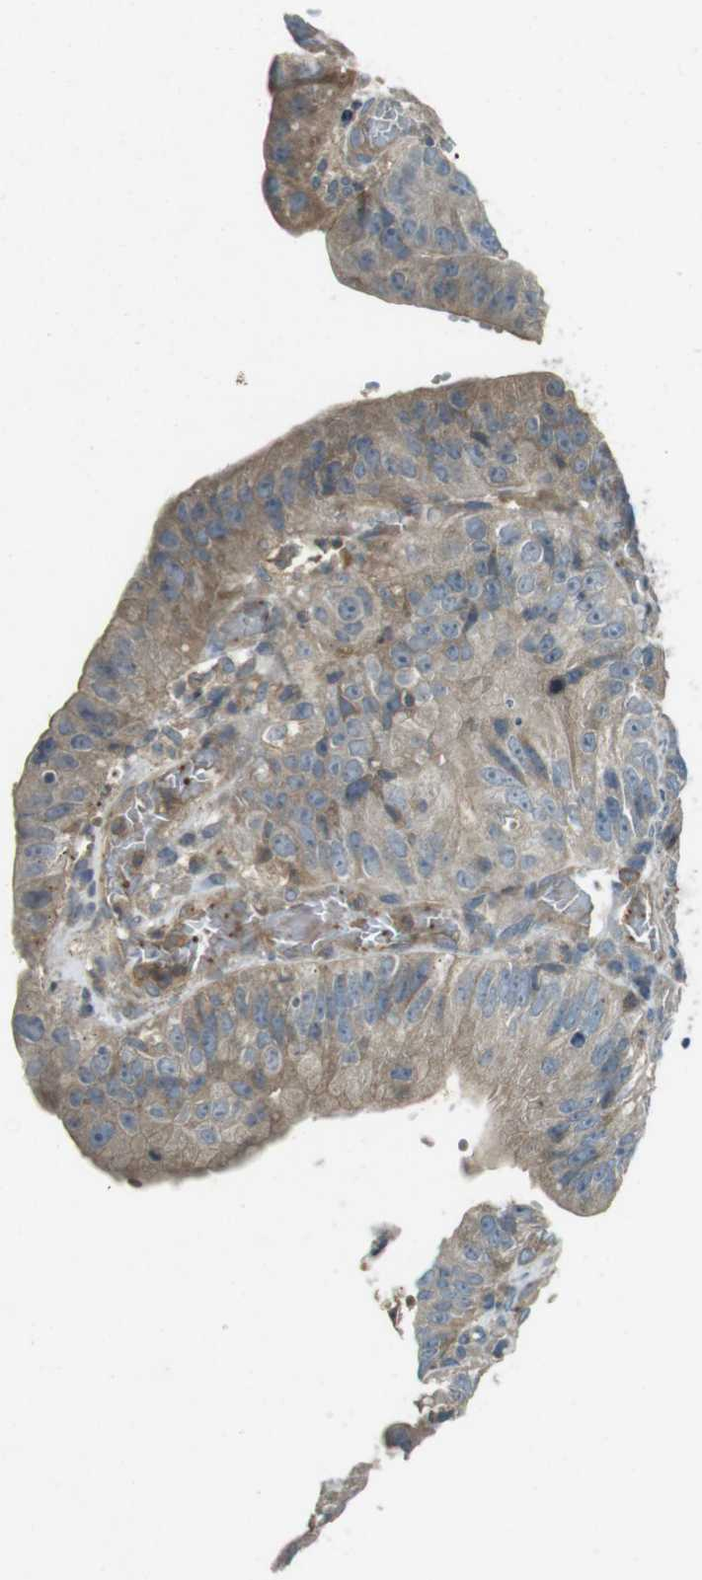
{"staining": {"intensity": "weak", "quantity": ">75%", "location": "cytoplasmic/membranous"}, "tissue": "stomach cancer", "cell_type": "Tumor cells", "image_type": "cancer", "snomed": [{"axis": "morphology", "description": "Adenocarcinoma, NOS"}, {"axis": "topography", "description": "Stomach"}], "caption": "Human adenocarcinoma (stomach) stained for a protein (brown) shows weak cytoplasmic/membranous positive positivity in about >75% of tumor cells.", "gene": "ZYX", "patient": {"sex": "male", "age": 59}}